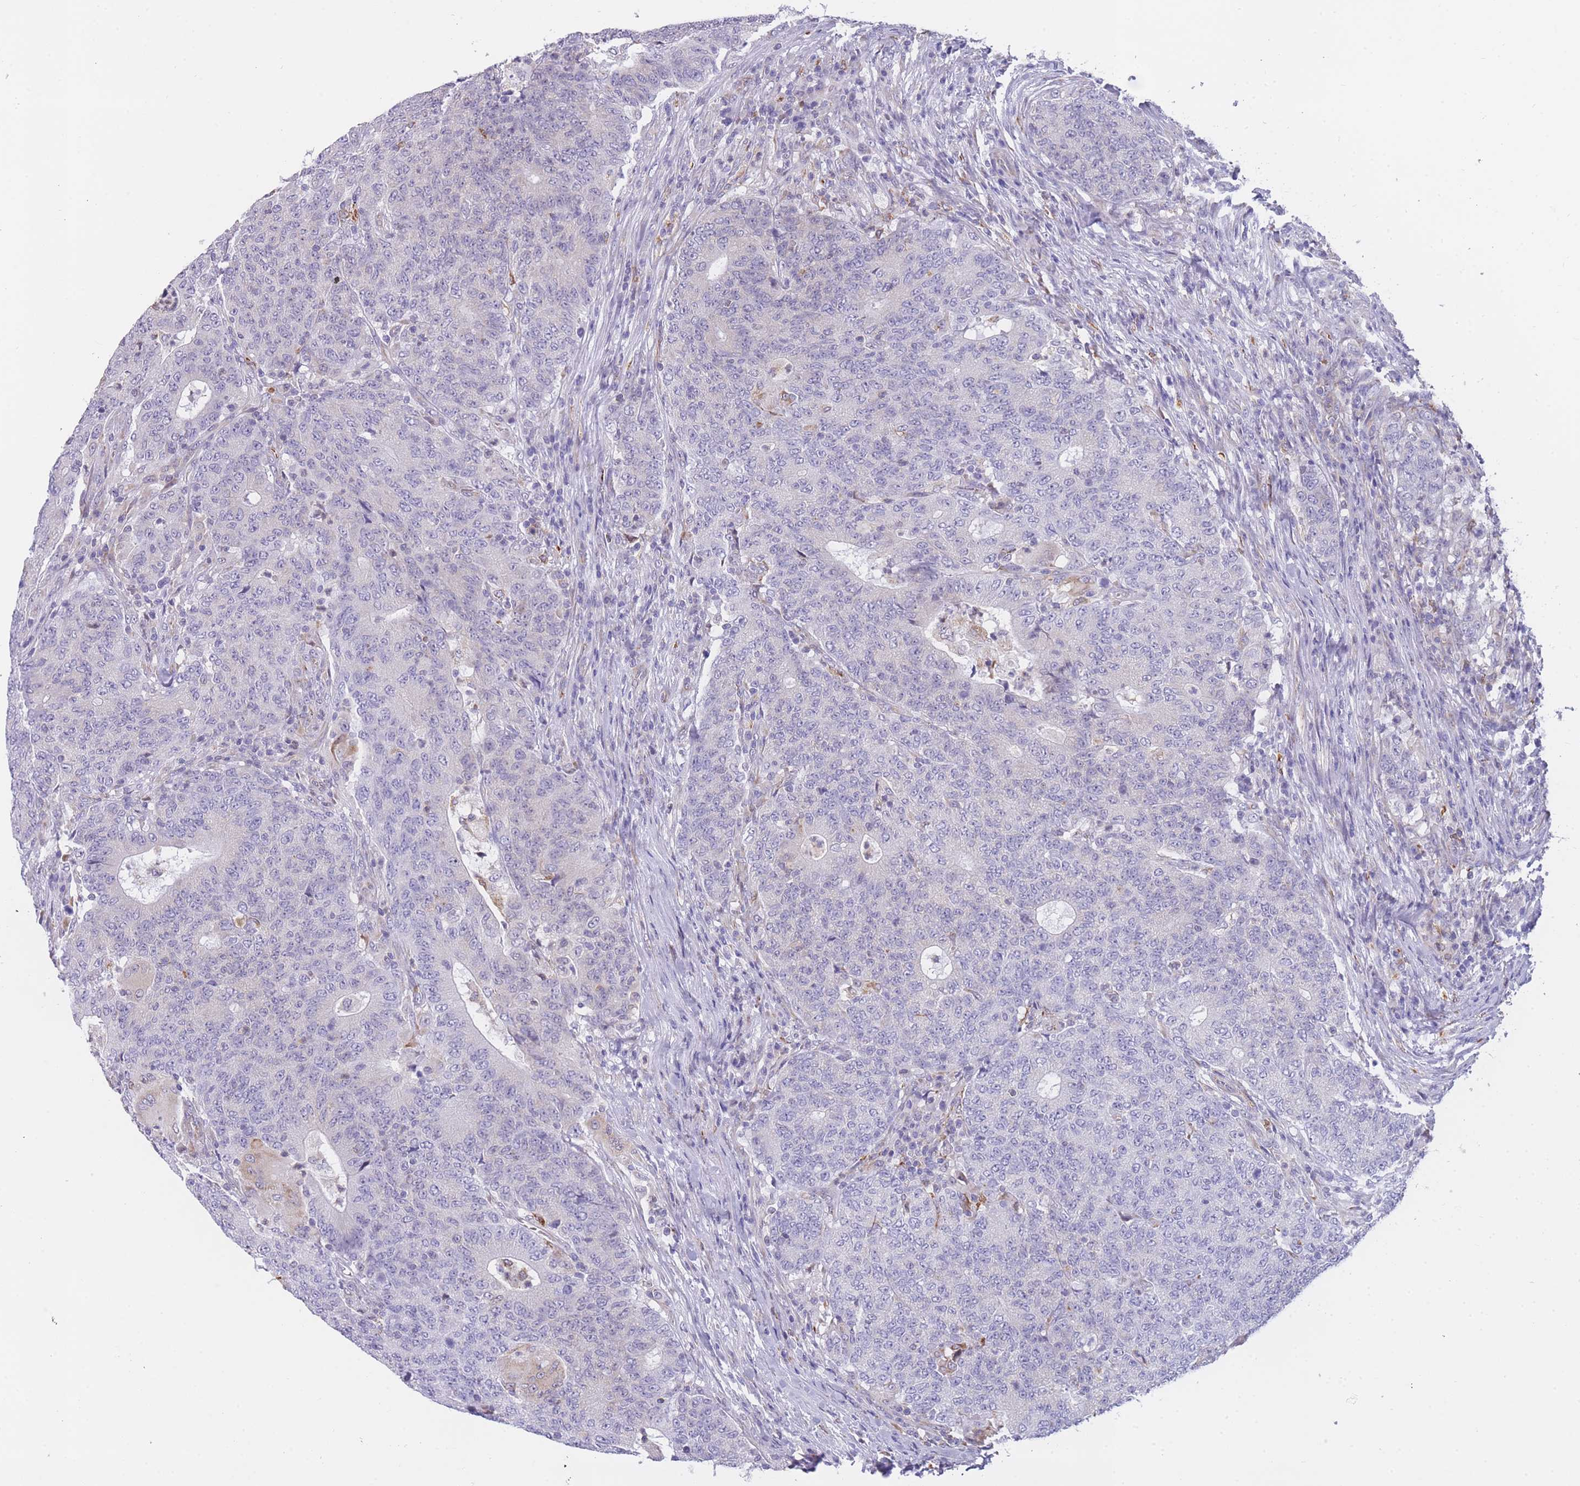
{"staining": {"intensity": "negative", "quantity": "none", "location": "none"}, "tissue": "colorectal cancer", "cell_type": "Tumor cells", "image_type": "cancer", "snomed": [{"axis": "morphology", "description": "Adenocarcinoma, NOS"}, {"axis": "topography", "description": "Colon"}], "caption": "An IHC micrograph of colorectal cancer (adenocarcinoma) is shown. There is no staining in tumor cells of colorectal cancer (adenocarcinoma).", "gene": "ZNF662", "patient": {"sex": "female", "age": 75}}